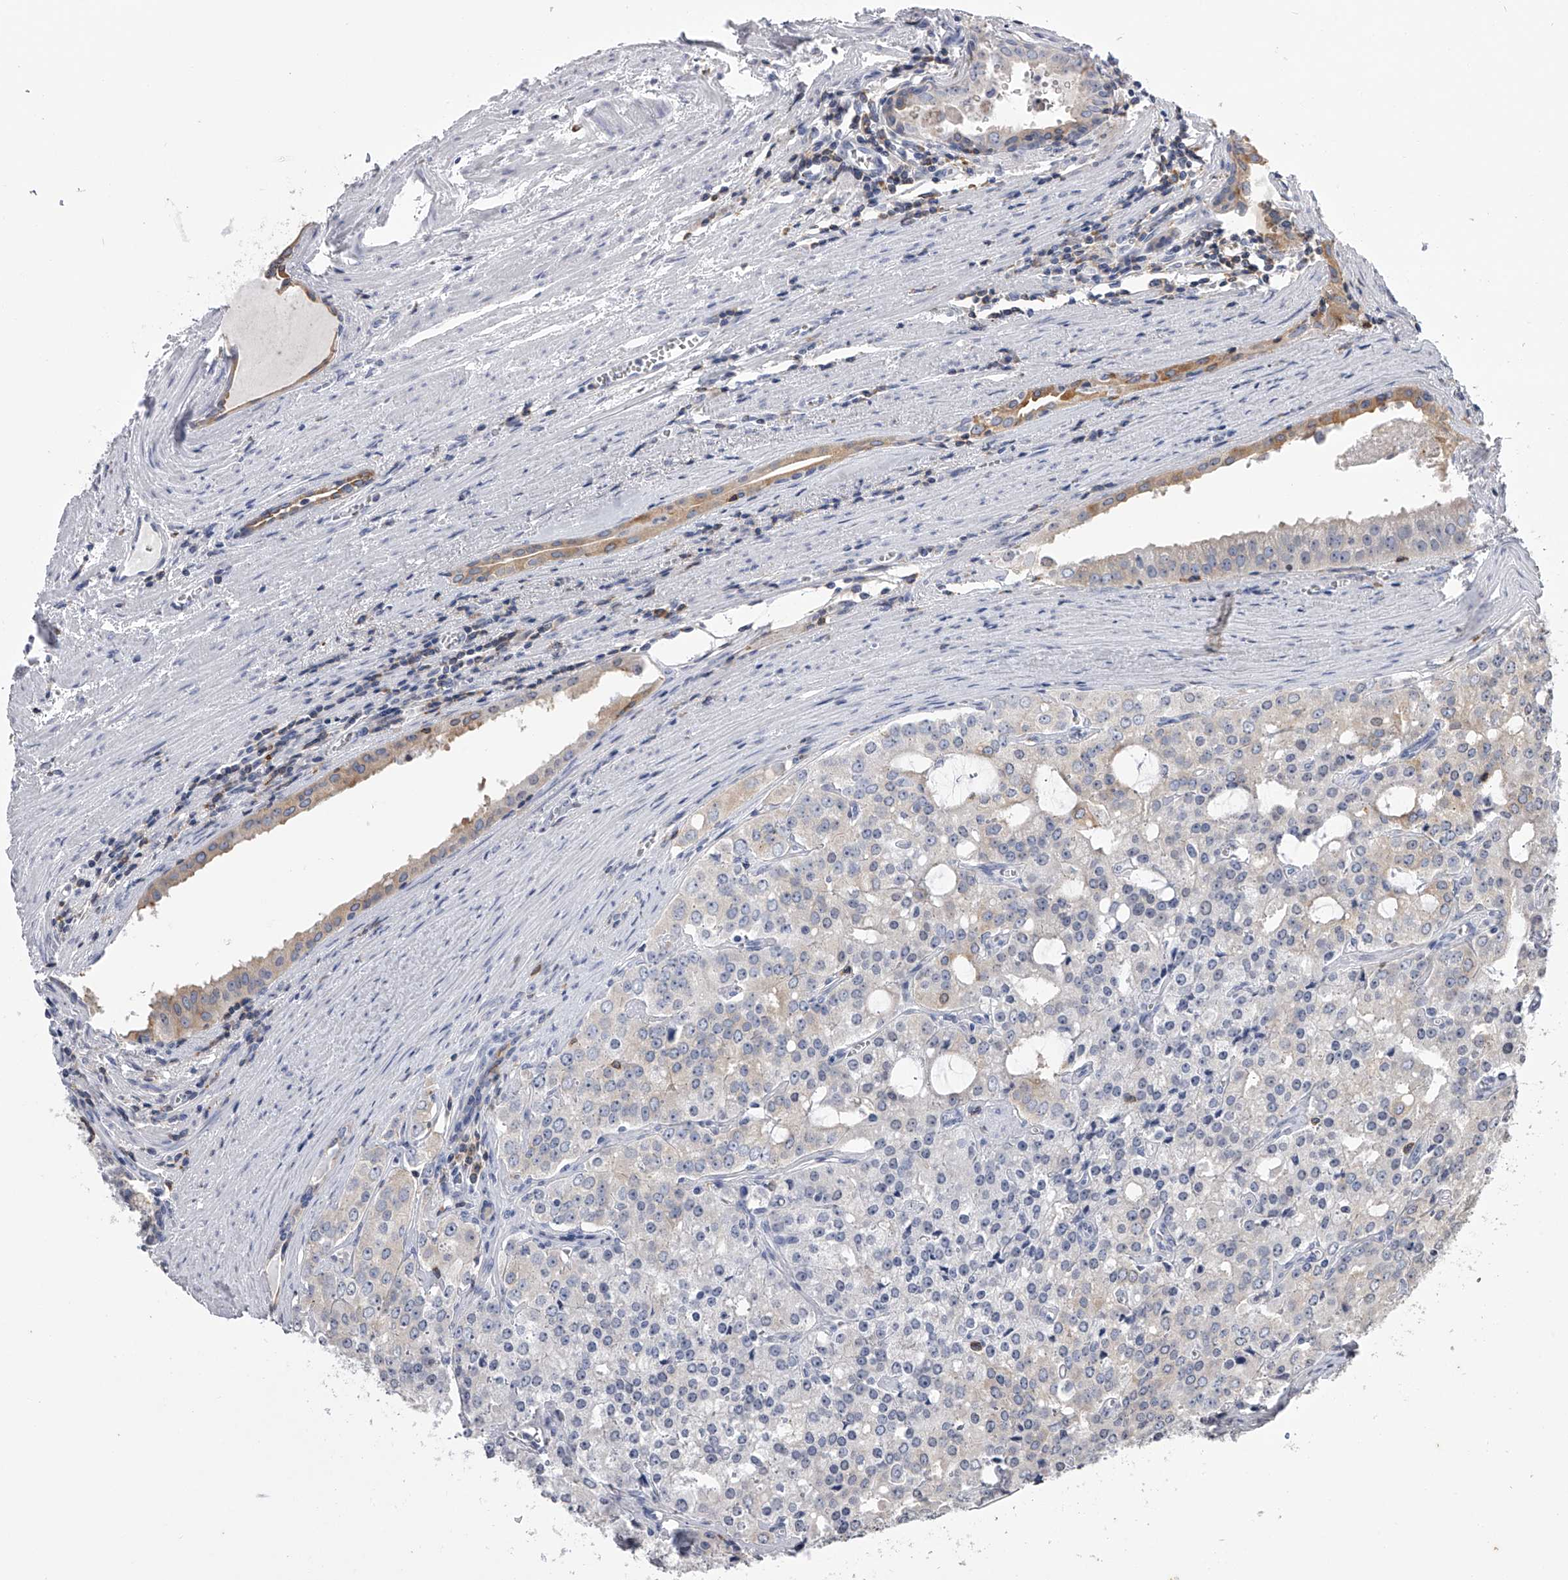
{"staining": {"intensity": "negative", "quantity": "none", "location": "none"}, "tissue": "prostate cancer", "cell_type": "Tumor cells", "image_type": "cancer", "snomed": [{"axis": "morphology", "description": "Adenocarcinoma, High grade"}, {"axis": "topography", "description": "Prostate"}], "caption": "Immunohistochemistry of human prostate cancer (adenocarcinoma (high-grade)) reveals no staining in tumor cells.", "gene": "TASP1", "patient": {"sex": "male", "age": 68}}